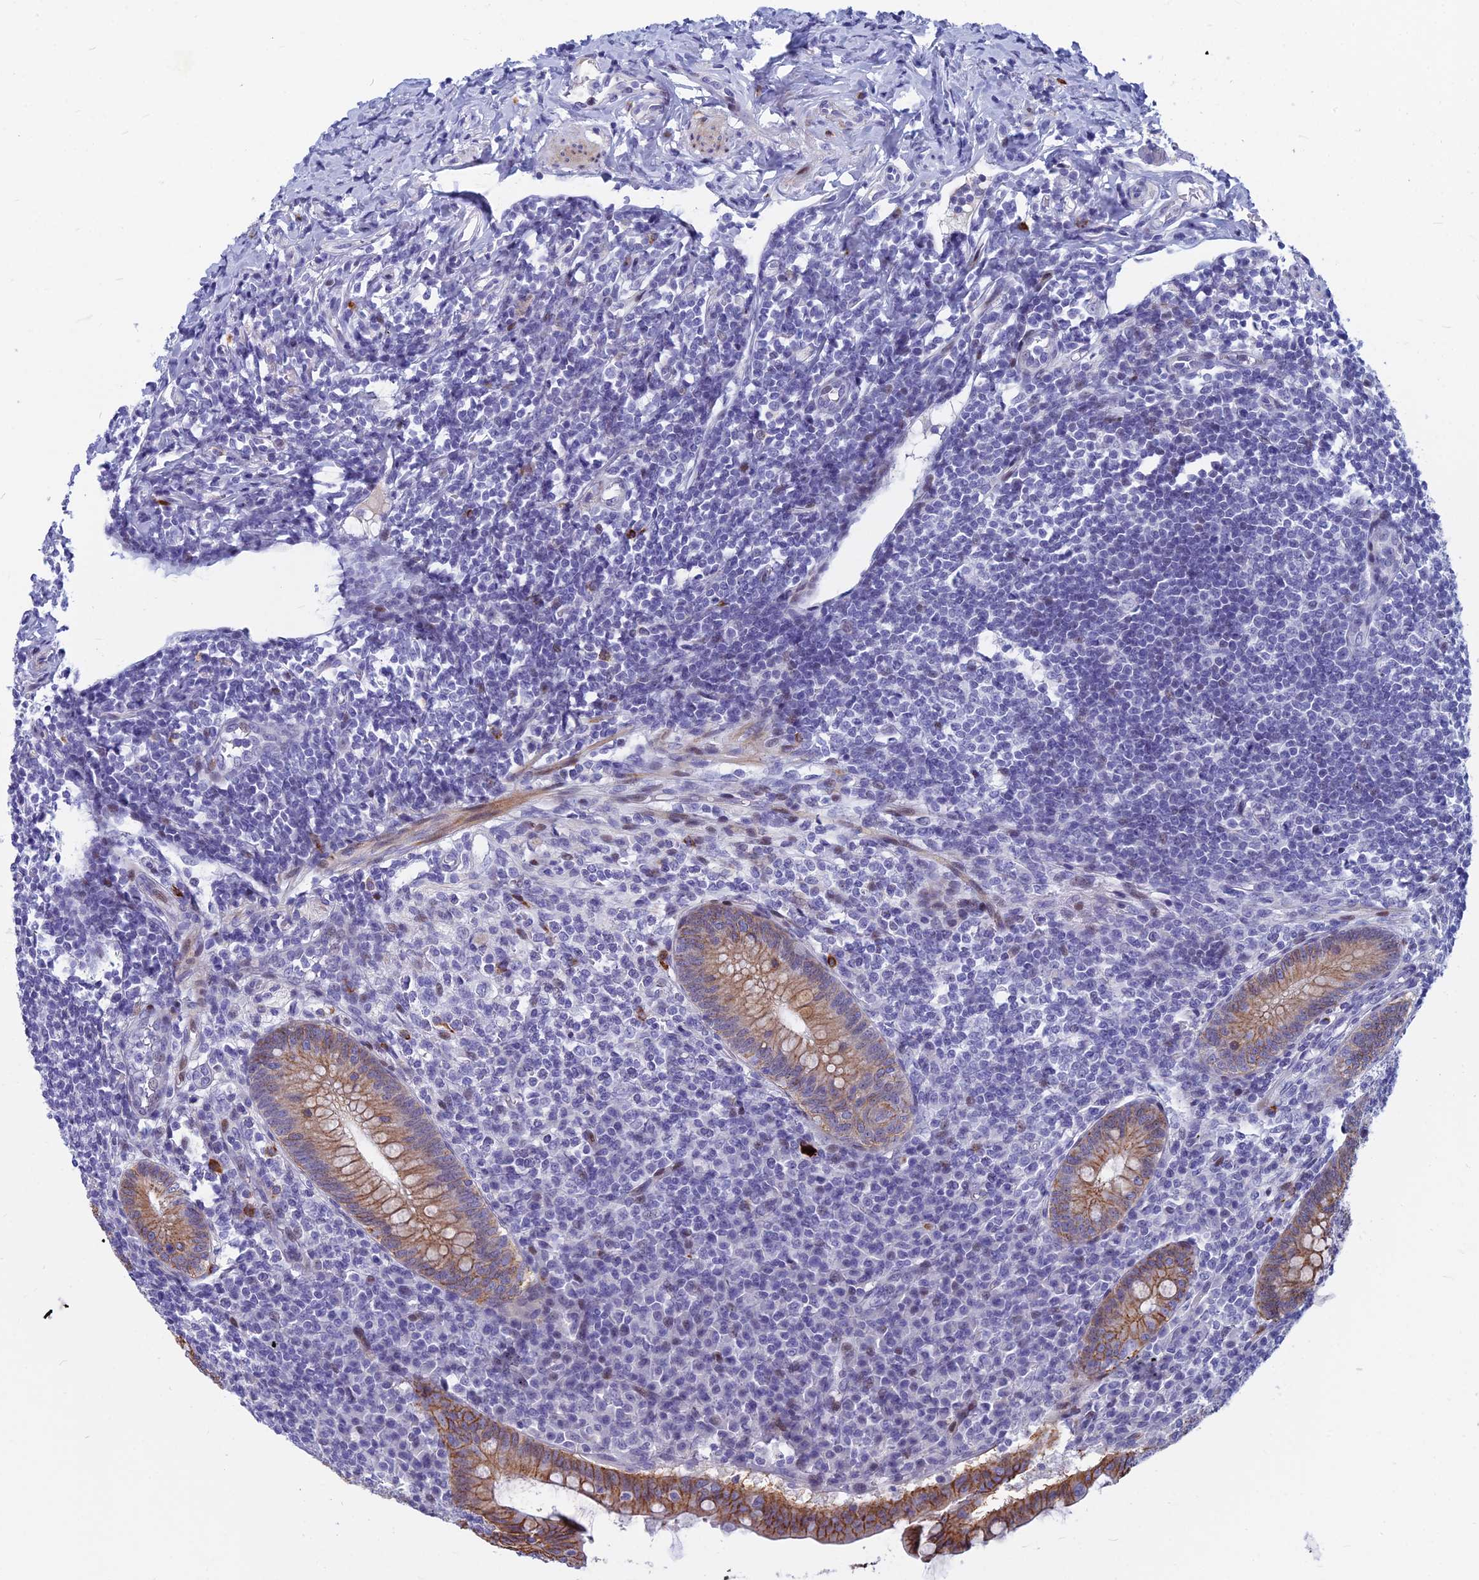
{"staining": {"intensity": "moderate", "quantity": ">75%", "location": "cytoplasmic/membranous"}, "tissue": "appendix", "cell_type": "Glandular cells", "image_type": "normal", "snomed": [{"axis": "morphology", "description": "Normal tissue, NOS"}, {"axis": "topography", "description": "Appendix"}], "caption": "Glandular cells show medium levels of moderate cytoplasmic/membranous expression in approximately >75% of cells in benign appendix.", "gene": "MYBPC2", "patient": {"sex": "female", "age": 33}}